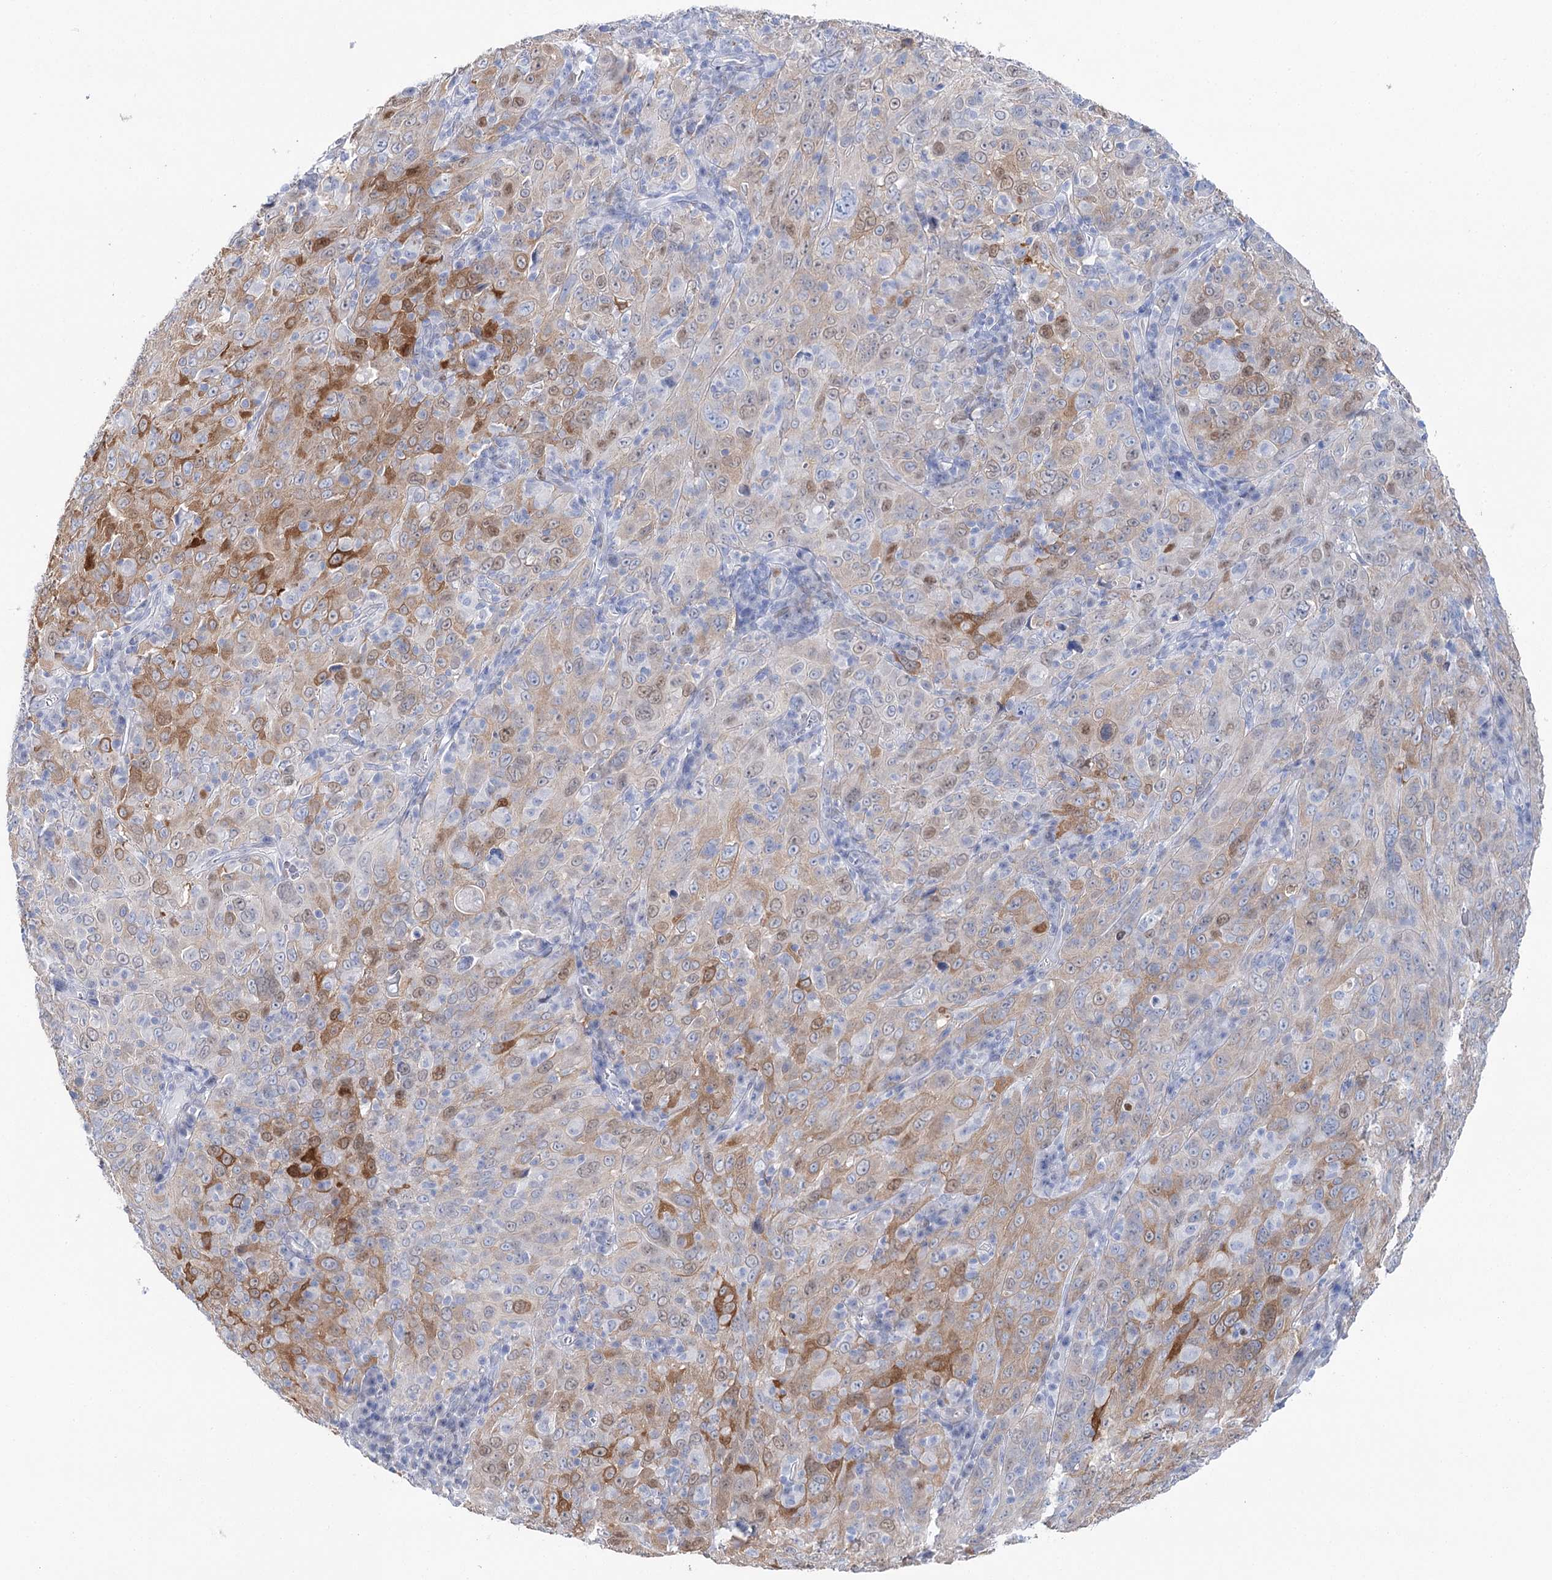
{"staining": {"intensity": "moderate", "quantity": "25%-75%", "location": "cytoplasmic/membranous"}, "tissue": "cervical cancer", "cell_type": "Tumor cells", "image_type": "cancer", "snomed": [{"axis": "morphology", "description": "Squamous cell carcinoma, NOS"}, {"axis": "topography", "description": "Cervix"}], "caption": "An immunohistochemistry (IHC) image of neoplastic tissue is shown. Protein staining in brown labels moderate cytoplasmic/membranous positivity in cervical squamous cell carcinoma within tumor cells.", "gene": "UGDH", "patient": {"sex": "female", "age": 46}}